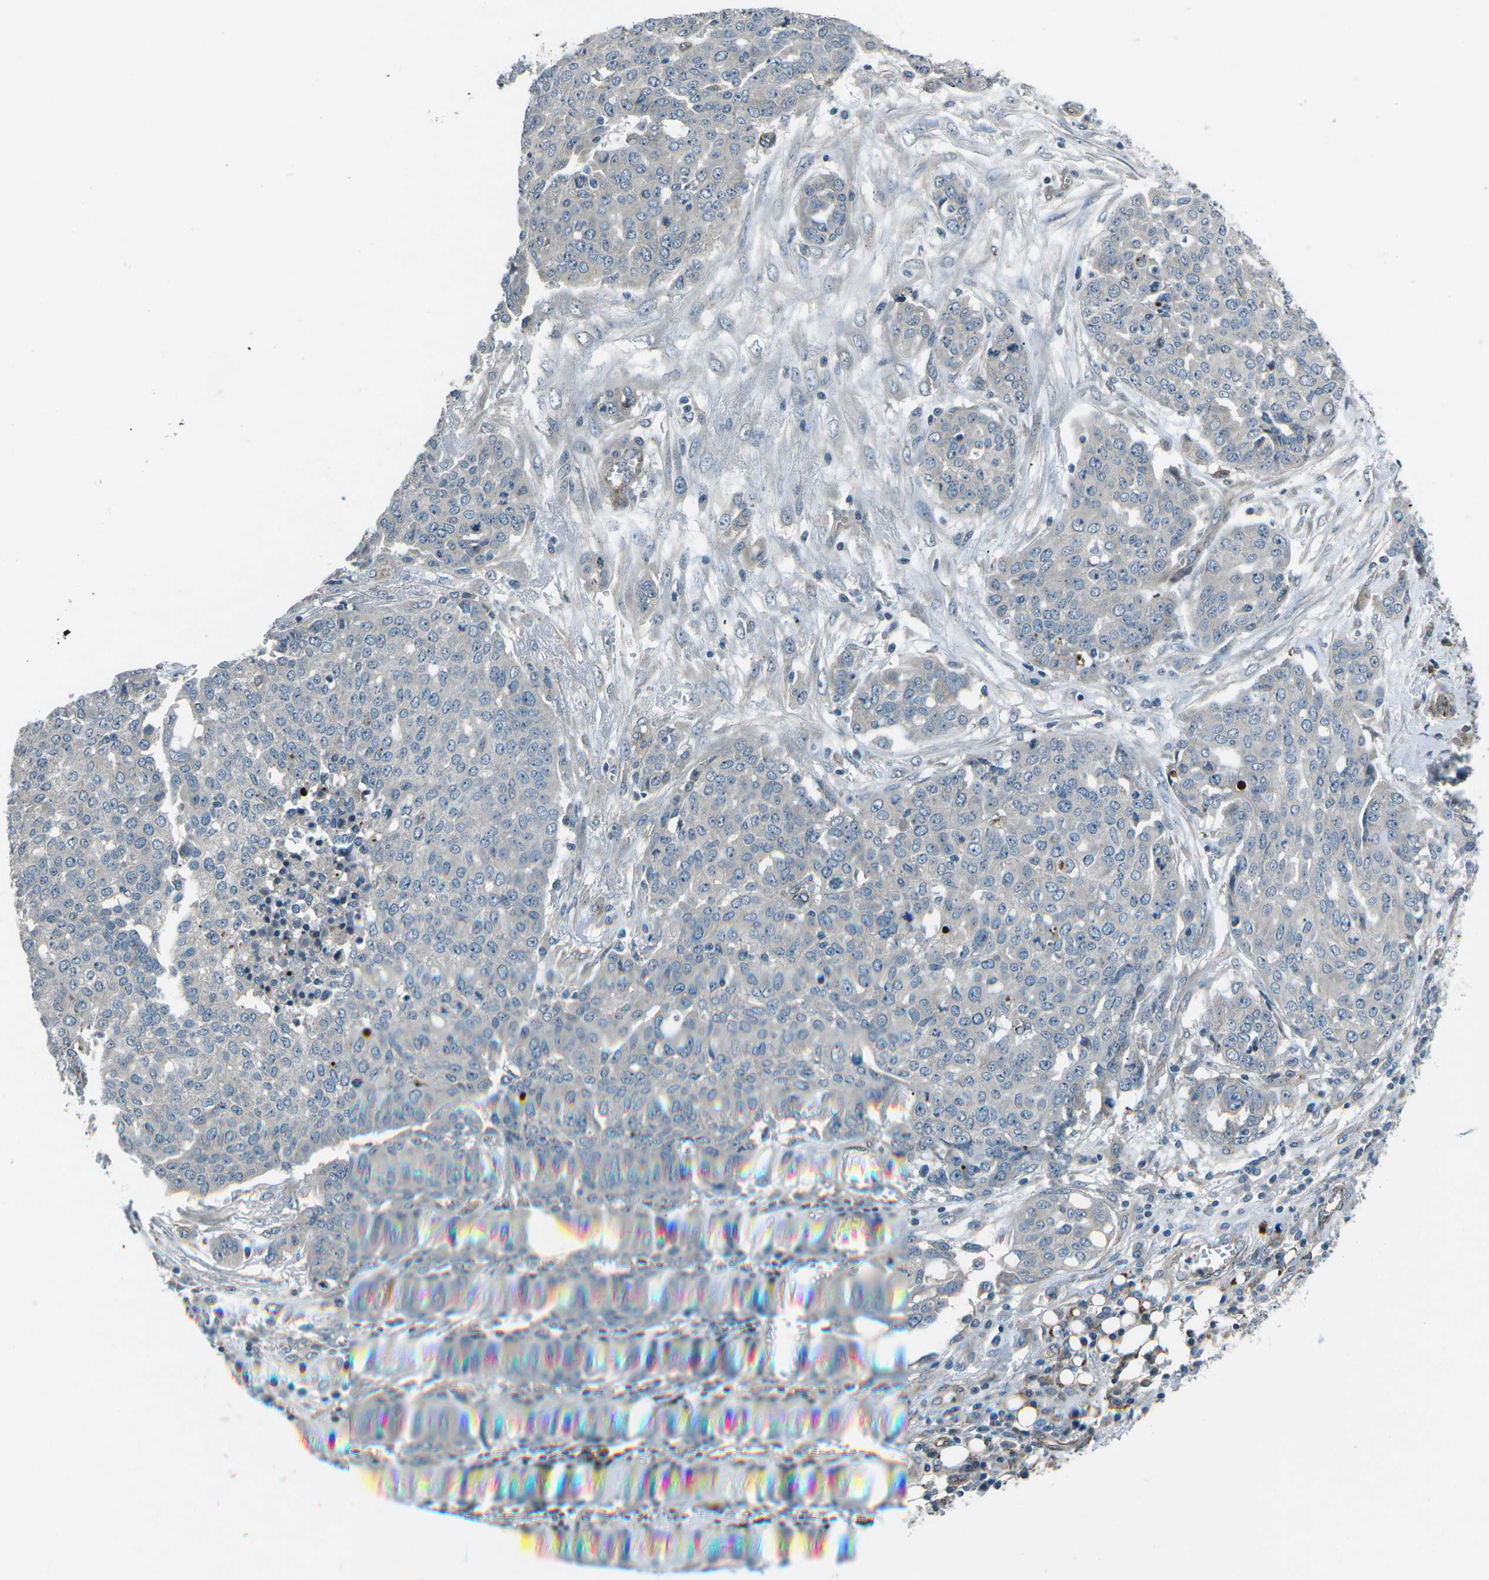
{"staining": {"intensity": "negative", "quantity": "none", "location": "none"}, "tissue": "ovarian cancer", "cell_type": "Tumor cells", "image_type": "cancer", "snomed": [{"axis": "morphology", "description": "Cystadenocarcinoma, serous, NOS"}, {"axis": "topography", "description": "Soft tissue"}, {"axis": "topography", "description": "Ovary"}], "caption": "Ovarian cancer stained for a protein using immunohistochemistry (IHC) exhibits no staining tumor cells.", "gene": "AFAP1", "patient": {"sex": "female", "age": 57}}